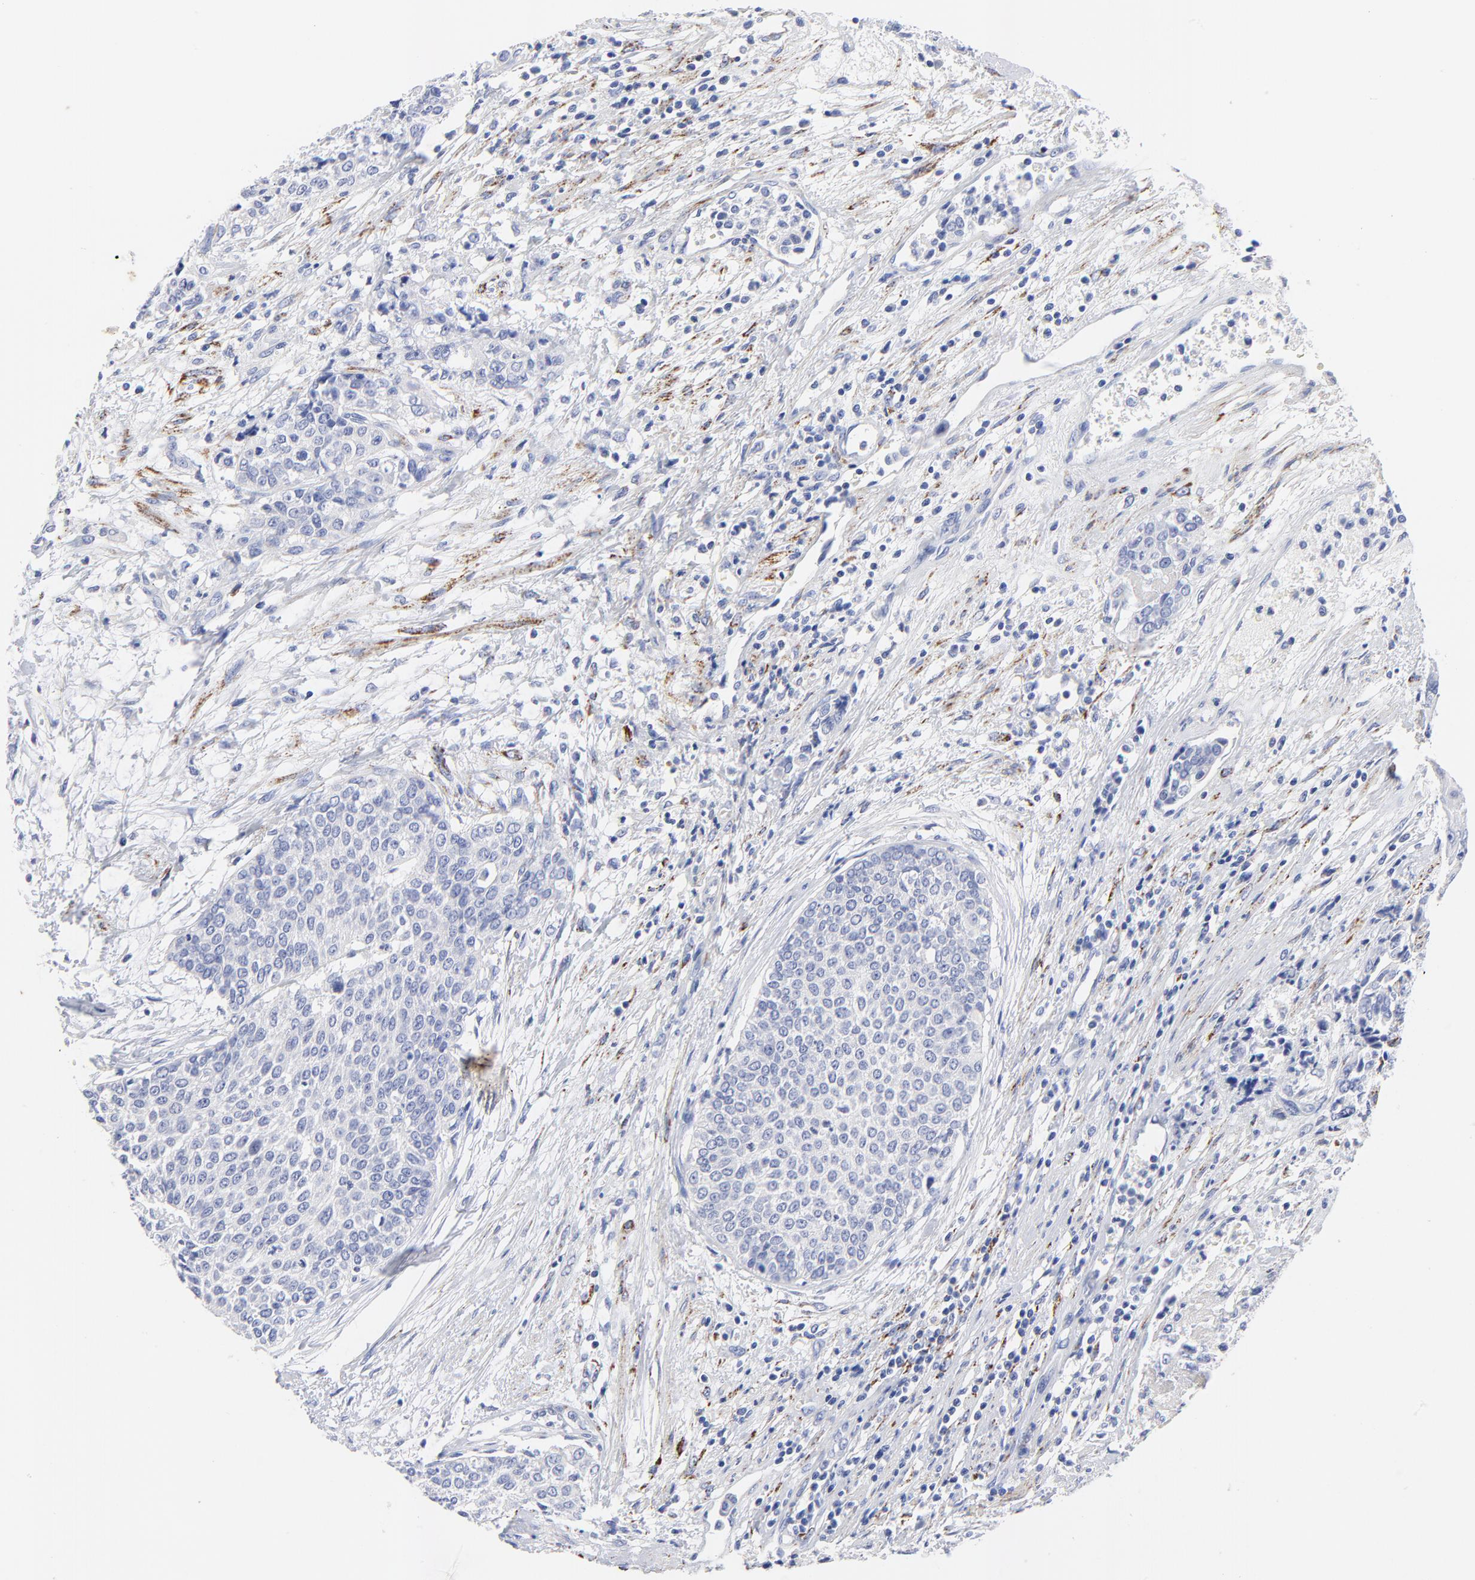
{"staining": {"intensity": "negative", "quantity": "none", "location": "none"}, "tissue": "urothelial cancer", "cell_type": "Tumor cells", "image_type": "cancer", "snomed": [{"axis": "morphology", "description": "Urothelial carcinoma, Low grade"}, {"axis": "topography", "description": "Urinary bladder"}], "caption": "The photomicrograph reveals no significant expression in tumor cells of urothelial cancer.", "gene": "FBXO10", "patient": {"sex": "female", "age": 73}}